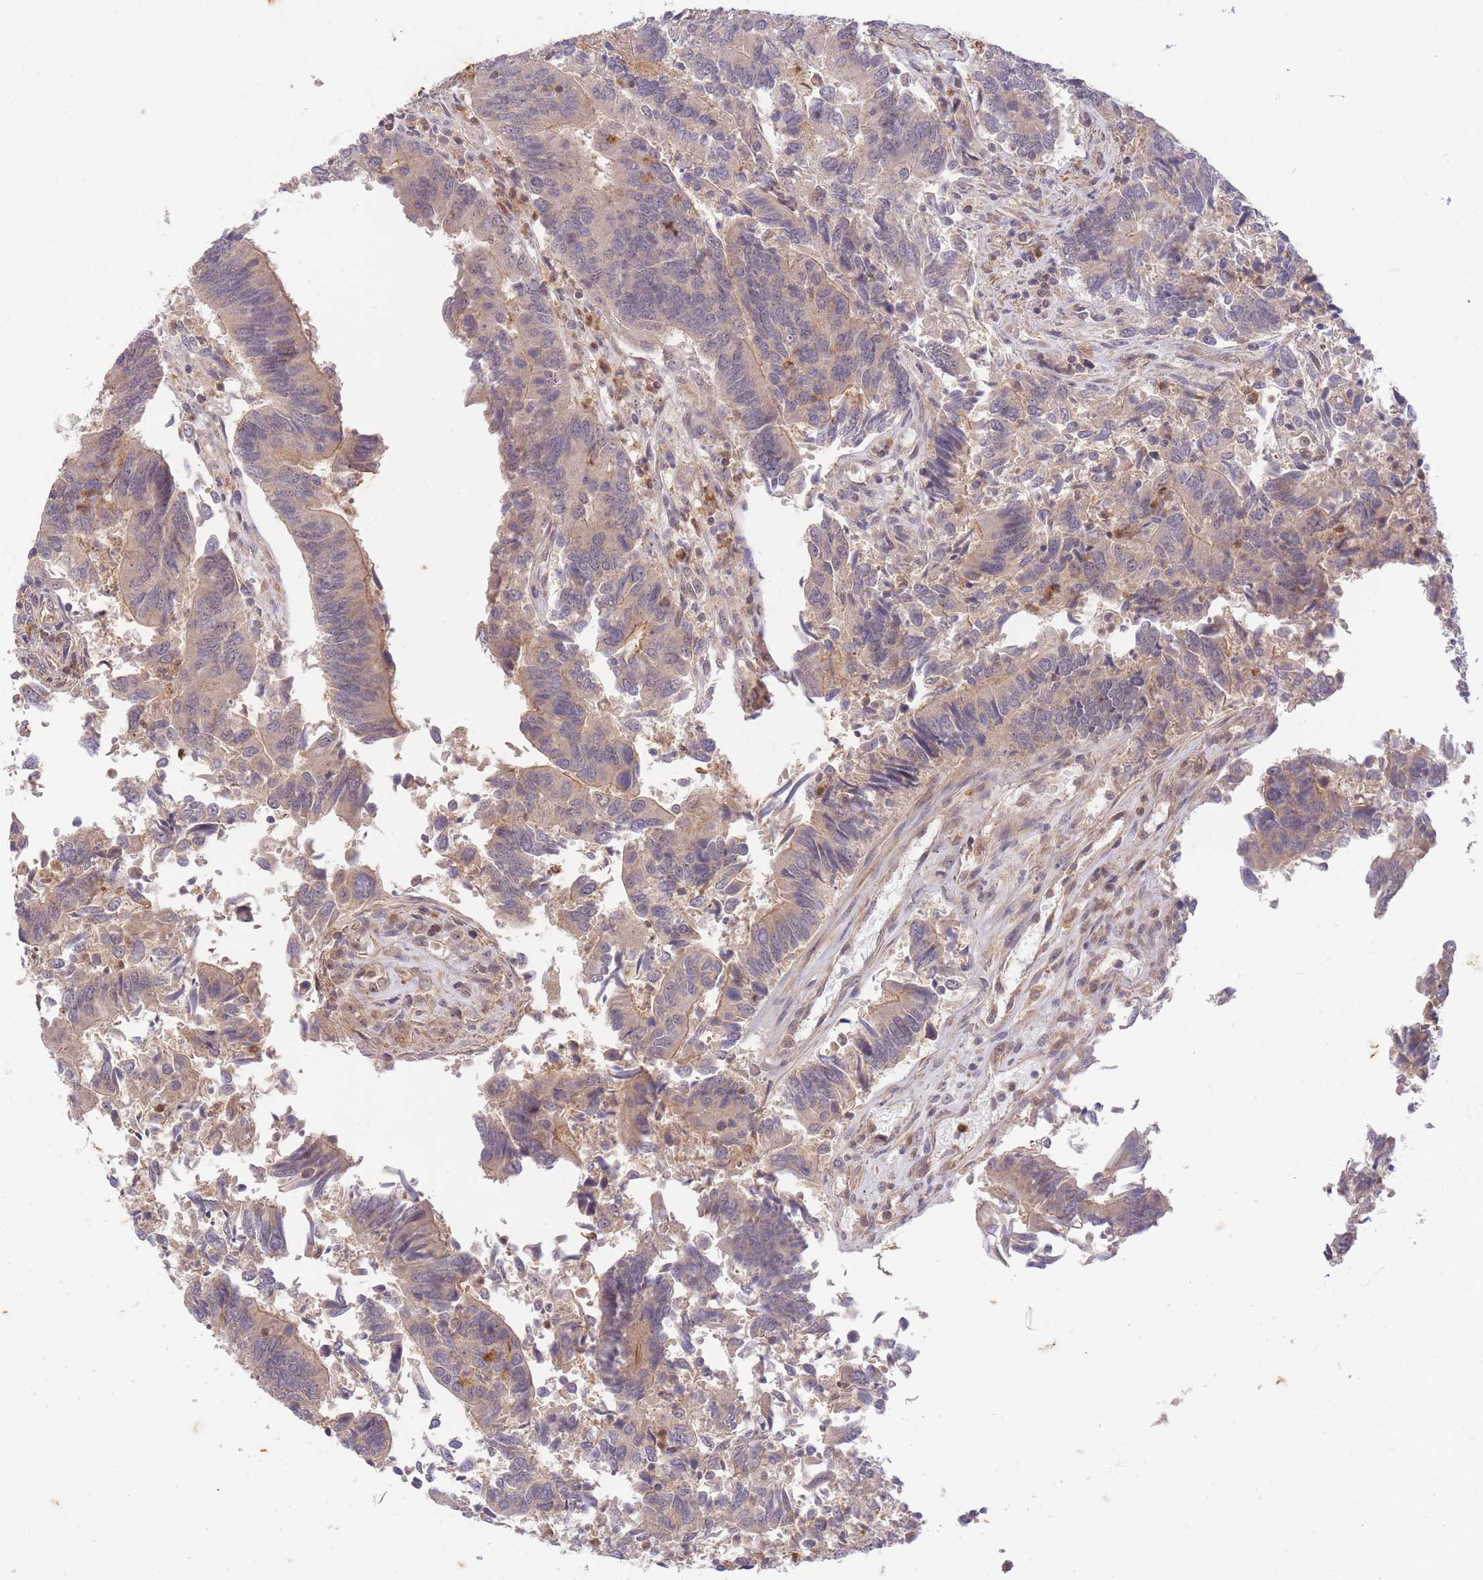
{"staining": {"intensity": "weak", "quantity": ">75%", "location": "cytoplasmic/membranous,nuclear"}, "tissue": "colorectal cancer", "cell_type": "Tumor cells", "image_type": "cancer", "snomed": [{"axis": "morphology", "description": "Adenocarcinoma, NOS"}, {"axis": "topography", "description": "Colon"}], "caption": "Brown immunohistochemical staining in human colorectal adenocarcinoma demonstrates weak cytoplasmic/membranous and nuclear expression in approximately >75% of tumor cells.", "gene": "ST8SIA4", "patient": {"sex": "female", "age": 67}}